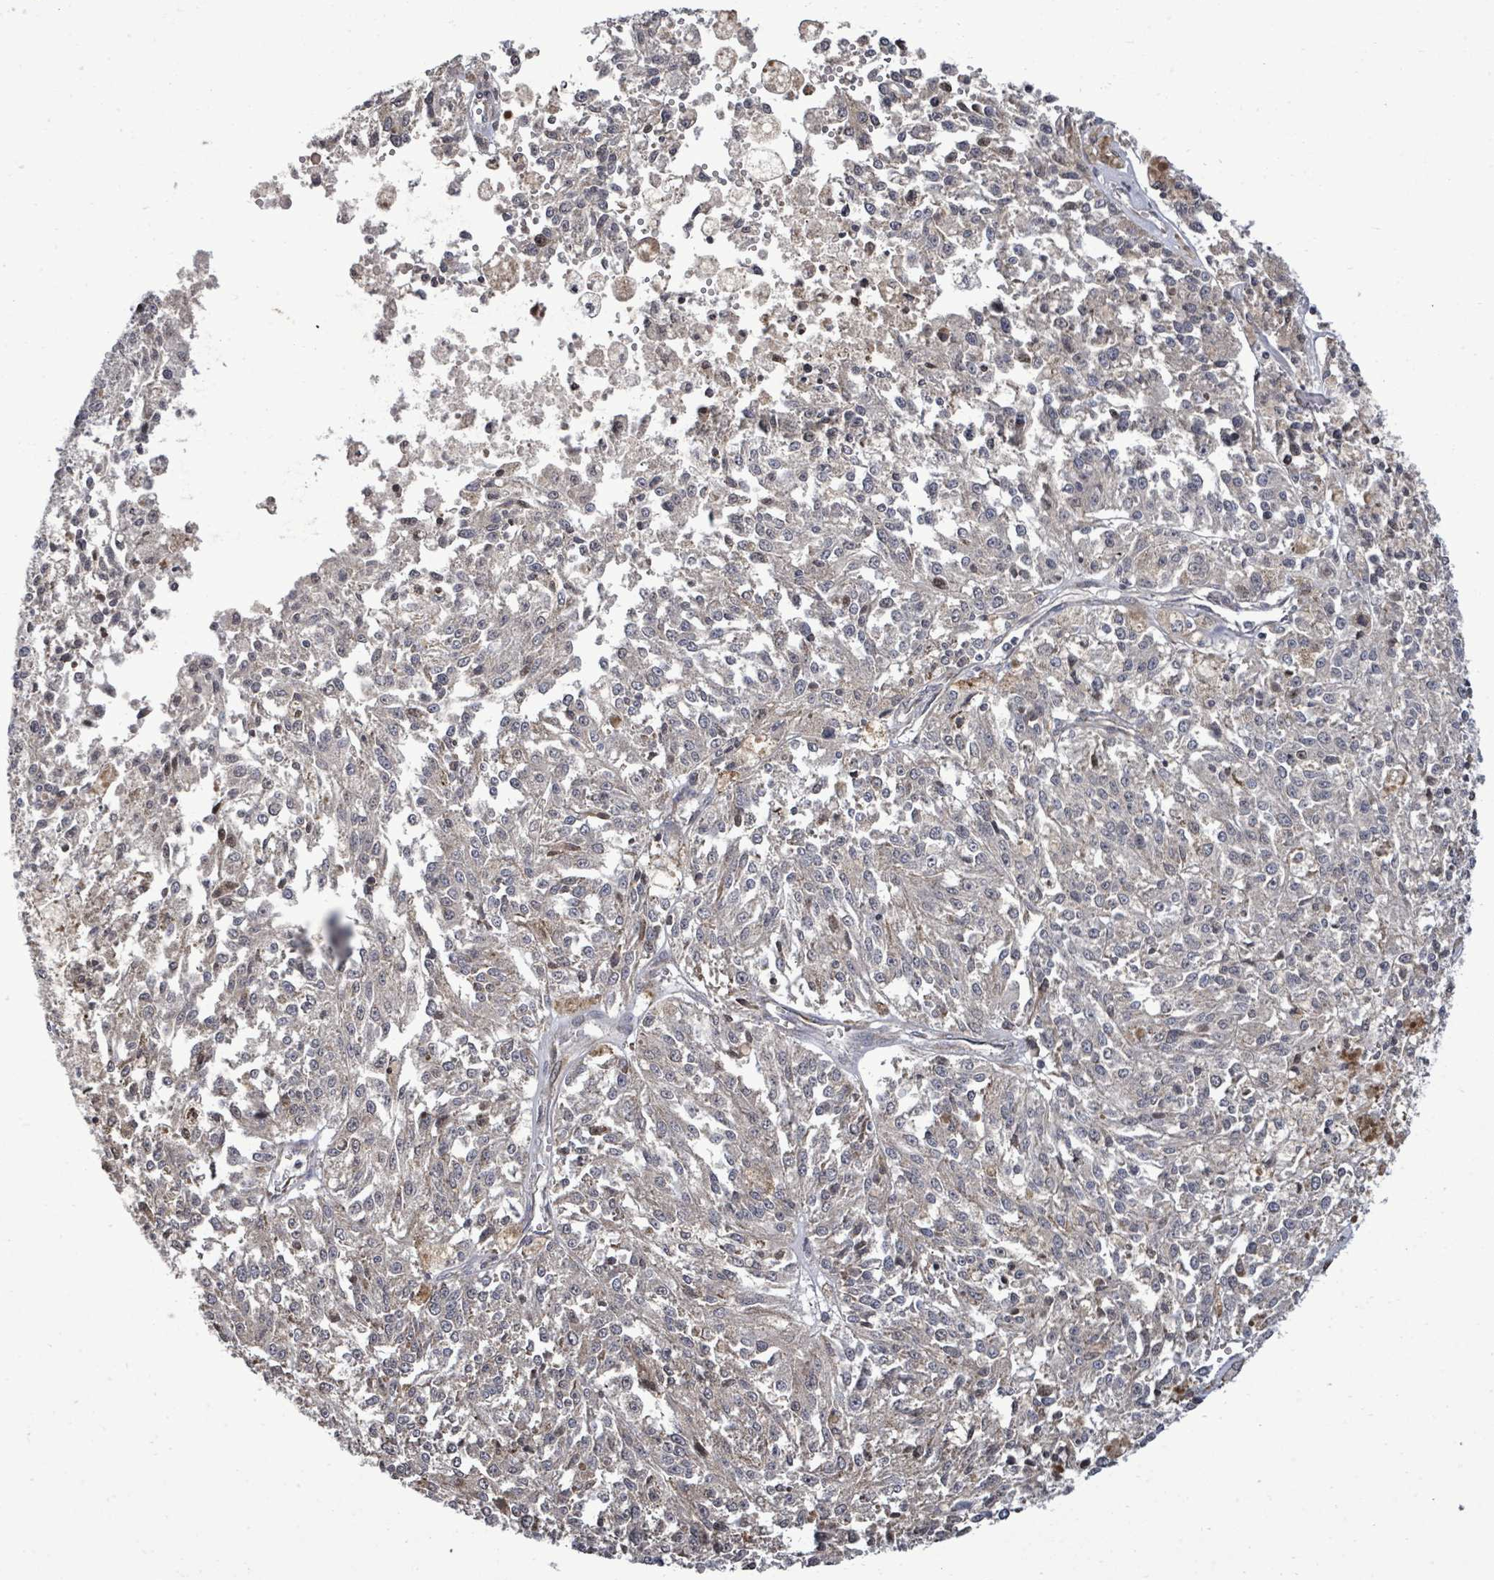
{"staining": {"intensity": "negative", "quantity": "none", "location": "none"}, "tissue": "melanoma", "cell_type": "Tumor cells", "image_type": "cancer", "snomed": [{"axis": "morphology", "description": "Malignant melanoma, NOS"}, {"axis": "topography", "description": "Skin"}], "caption": "Melanoma was stained to show a protein in brown. There is no significant positivity in tumor cells.", "gene": "POMGNT2", "patient": {"sex": "female", "age": 64}}